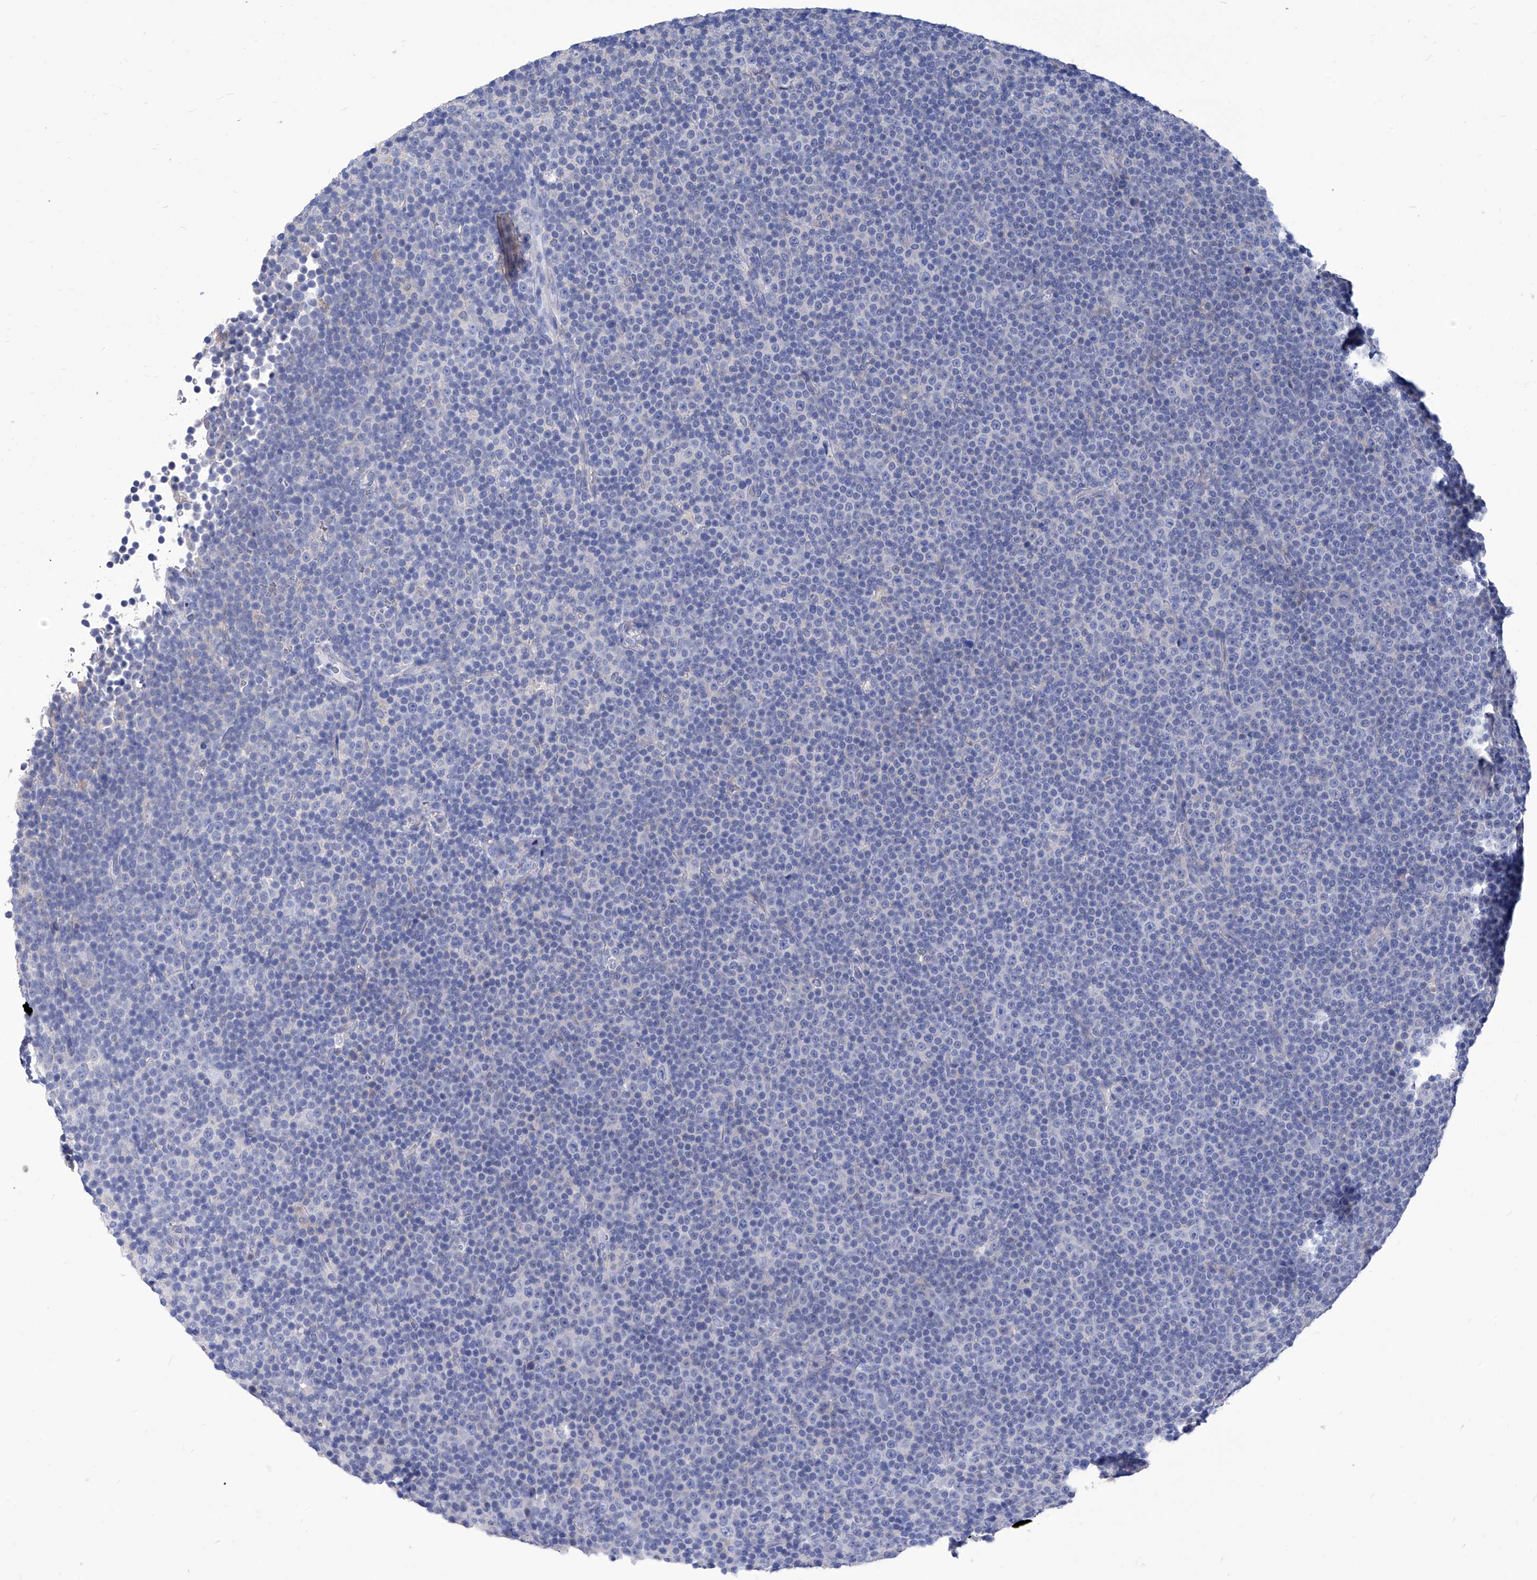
{"staining": {"intensity": "negative", "quantity": "none", "location": "none"}, "tissue": "lymphoma", "cell_type": "Tumor cells", "image_type": "cancer", "snomed": [{"axis": "morphology", "description": "Malignant lymphoma, non-Hodgkin's type, Low grade"}, {"axis": "topography", "description": "Lymph node"}], "caption": "Tumor cells are negative for protein expression in human malignant lymphoma, non-Hodgkin's type (low-grade). Brightfield microscopy of immunohistochemistry stained with DAB (brown) and hematoxylin (blue), captured at high magnification.", "gene": "SMS", "patient": {"sex": "female", "age": 67}}